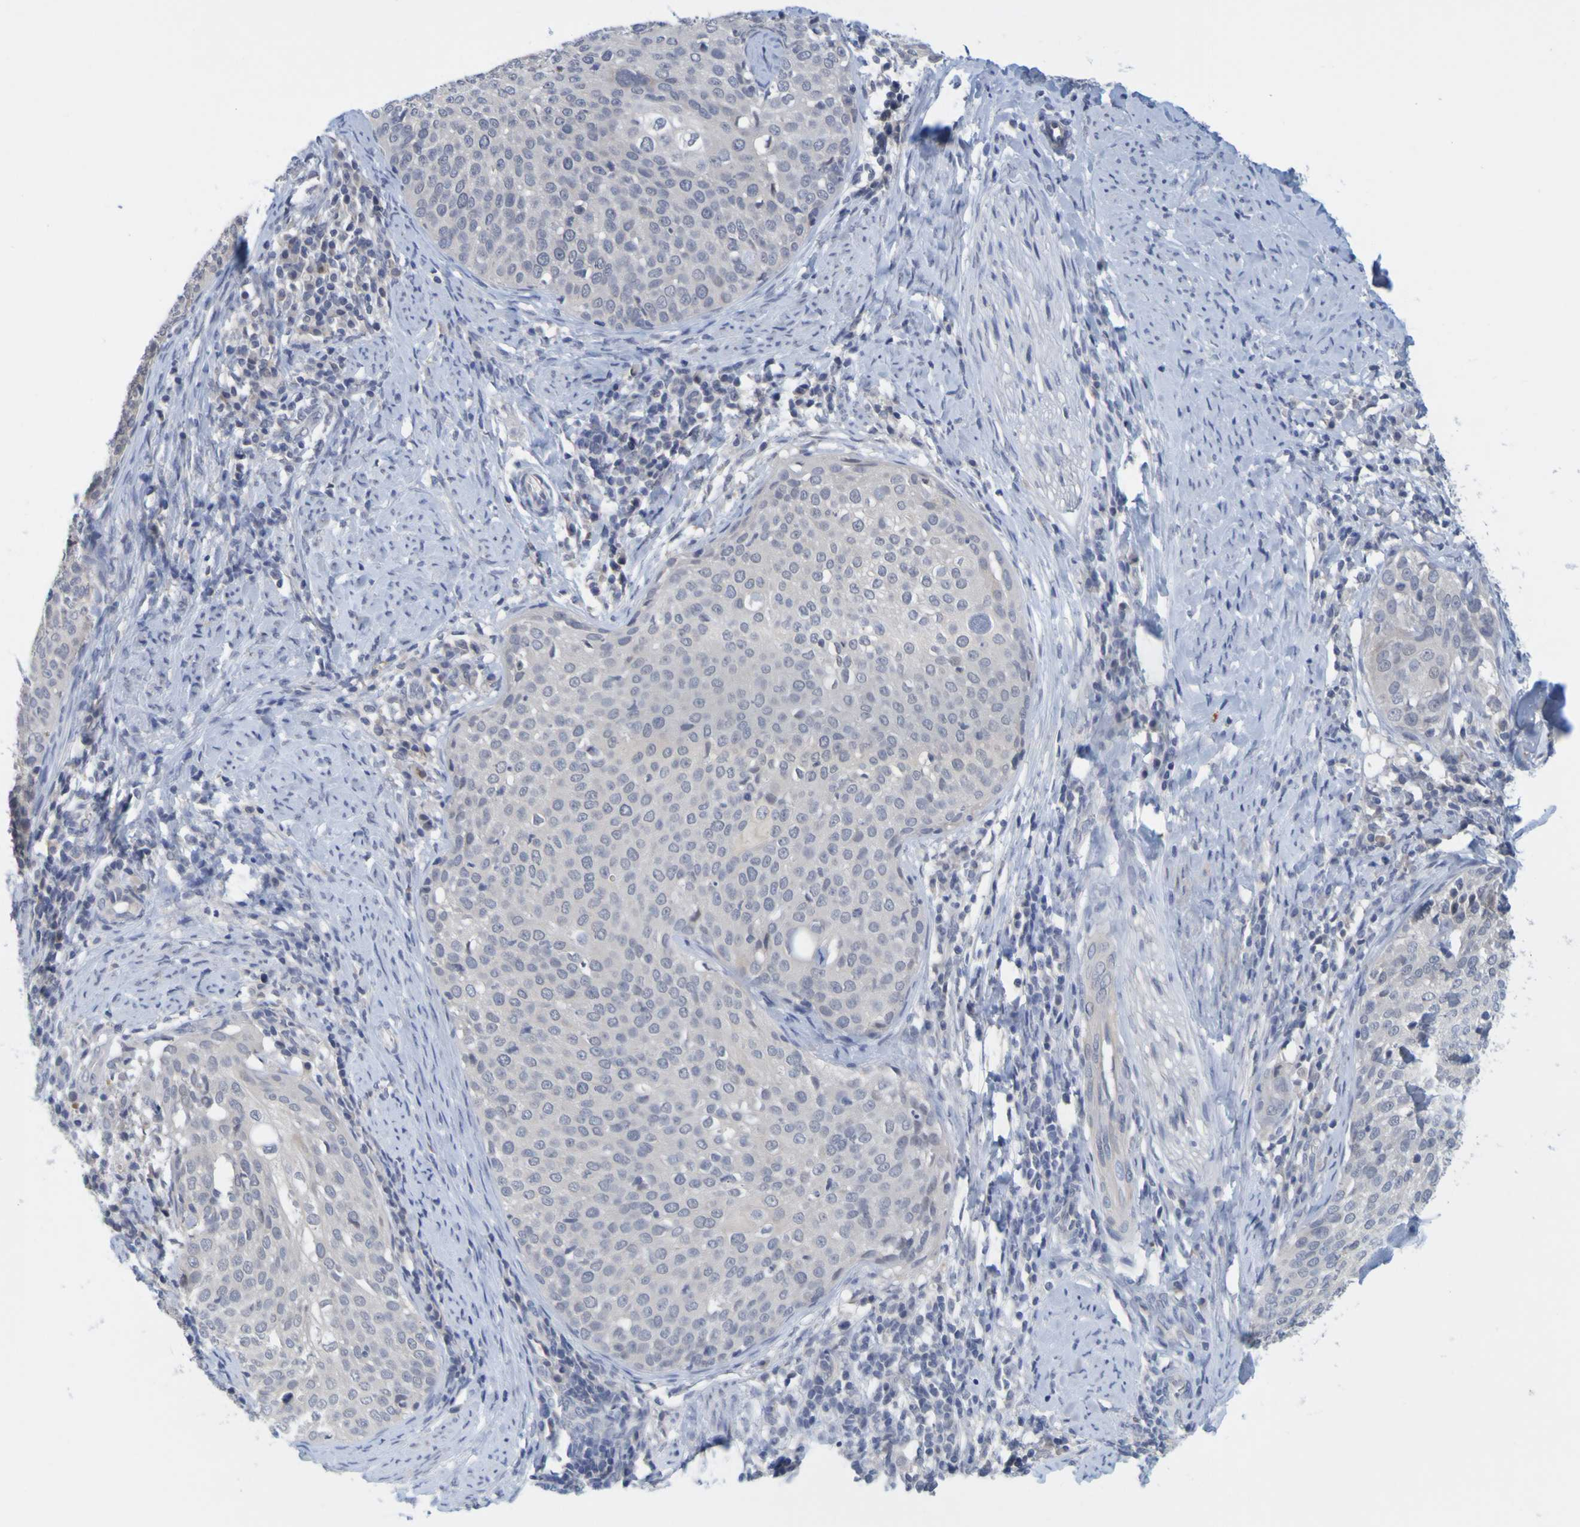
{"staining": {"intensity": "negative", "quantity": "none", "location": "none"}, "tissue": "cervical cancer", "cell_type": "Tumor cells", "image_type": "cancer", "snomed": [{"axis": "morphology", "description": "Squamous cell carcinoma, NOS"}, {"axis": "topography", "description": "Cervix"}], "caption": "Immunohistochemical staining of human squamous cell carcinoma (cervical) demonstrates no significant positivity in tumor cells.", "gene": "ENDOU", "patient": {"sex": "female", "age": 51}}